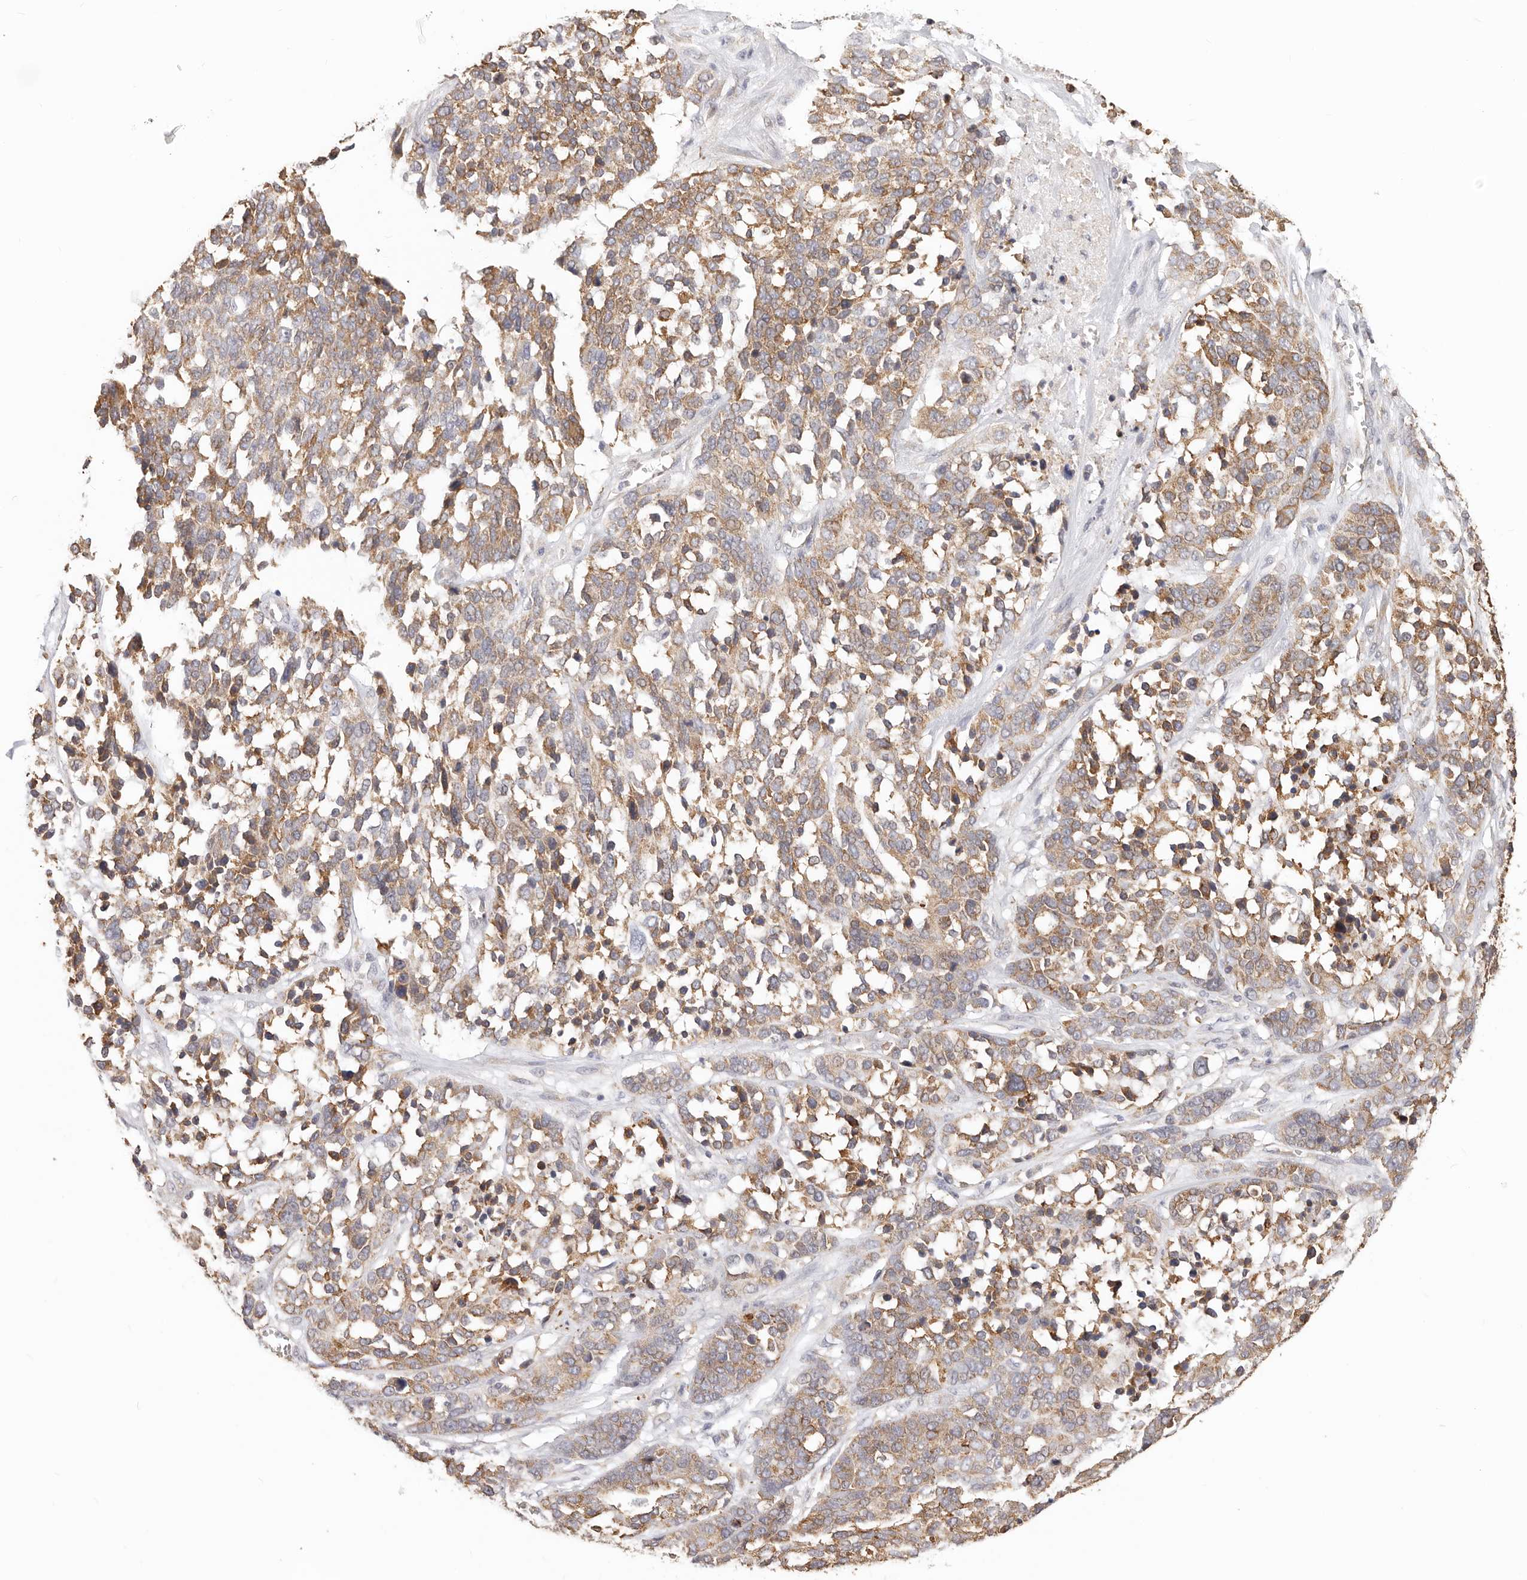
{"staining": {"intensity": "moderate", "quantity": "25%-75%", "location": "cytoplasmic/membranous"}, "tissue": "ovarian cancer", "cell_type": "Tumor cells", "image_type": "cancer", "snomed": [{"axis": "morphology", "description": "Cystadenocarcinoma, serous, NOS"}, {"axis": "topography", "description": "Ovary"}], "caption": "A brown stain shows moderate cytoplasmic/membranous expression of a protein in human ovarian serous cystadenocarcinoma tumor cells. Using DAB (3,3'-diaminobenzidine) (brown) and hematoxylin (blue) stains, captured at high magnification using brightfield microscopy.", "gene": "AFDN", "patient": {"sex": "female", "age": 44}}